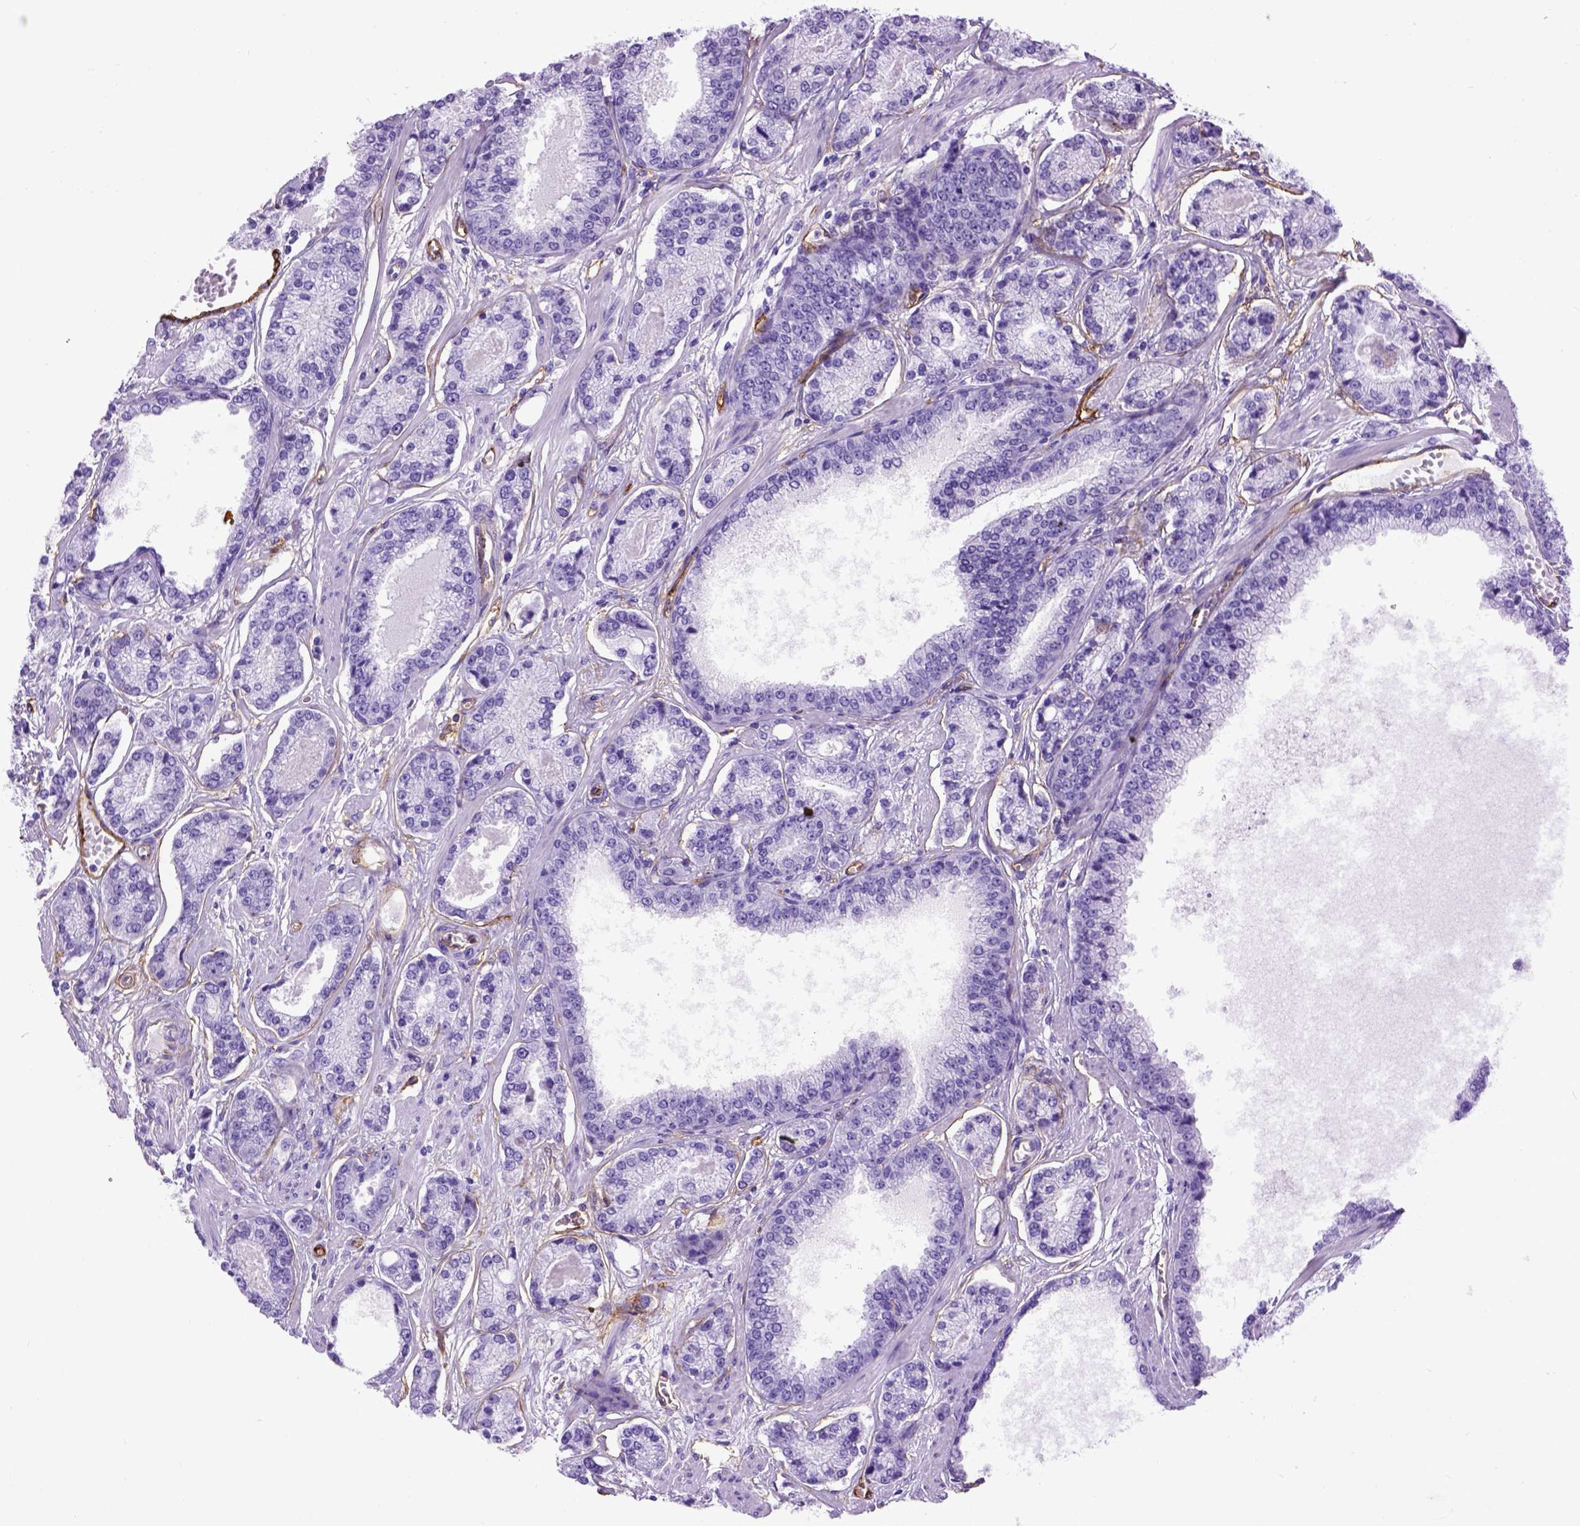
{"staining": {"intensity": "negative", "quantity": "none", "location": "none"}, "tissue": "prostate cancer", "cell_type": "Tumor cells", "image_type": "cancer", "snomed": [{"axis": "morphology", "description": "Adenocarcinoma, NOS"}, {"axis": "topography", "description": "Prostate"}], "caption": "Protein analysis of prostate cancer (adenocarcinoma) demonstrates no significant expression in tumor cells.", "gene": "ENG", "patient": {"sex": "male", "age": 64}}